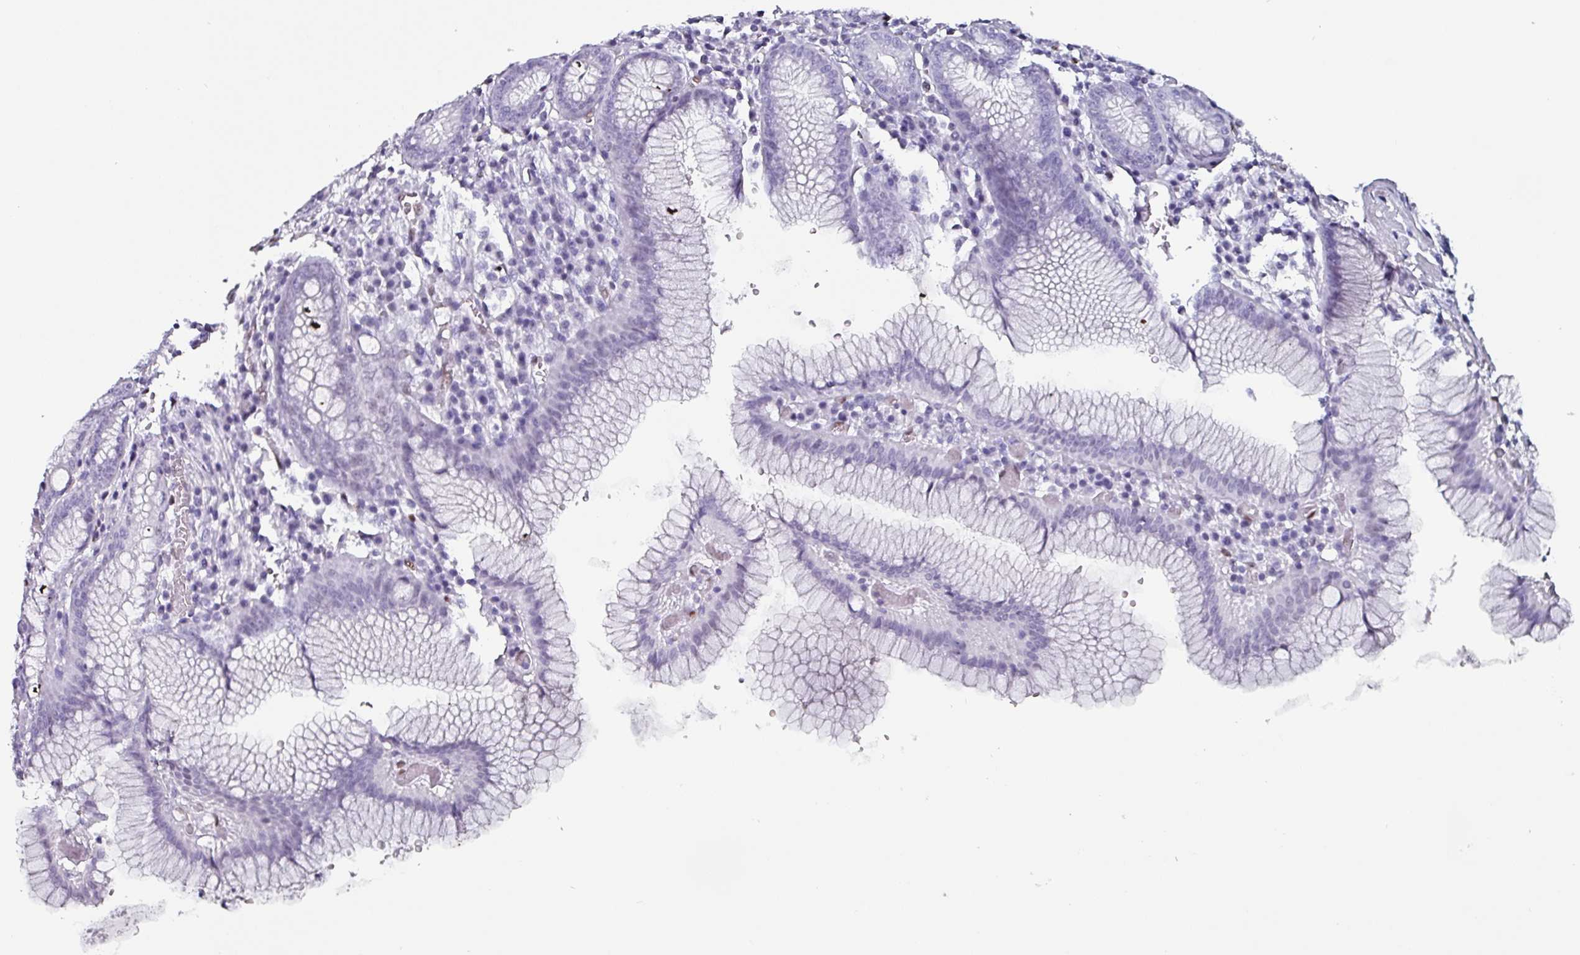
{"staining": {"intensity": "negative", "quantity": "none", "location": "none"}, "tissue": "stomach", "cell_type": "Glandular cells", "image_type": "normal", "snomed": [{"axis": "morphology", "description": "Normal tissue, NOS"}, {"axis": "topography", "description": "Stomach"}], "caption": "Immunohistochemistry (IHC) histopathology image of normal stomach: stomach stained with DAB (3,3'-diaminobenzidine) displays no significant protein expression in glandular cells.", "gene": "ZNF816", "patient": {"sex": "male", "age": 55}}